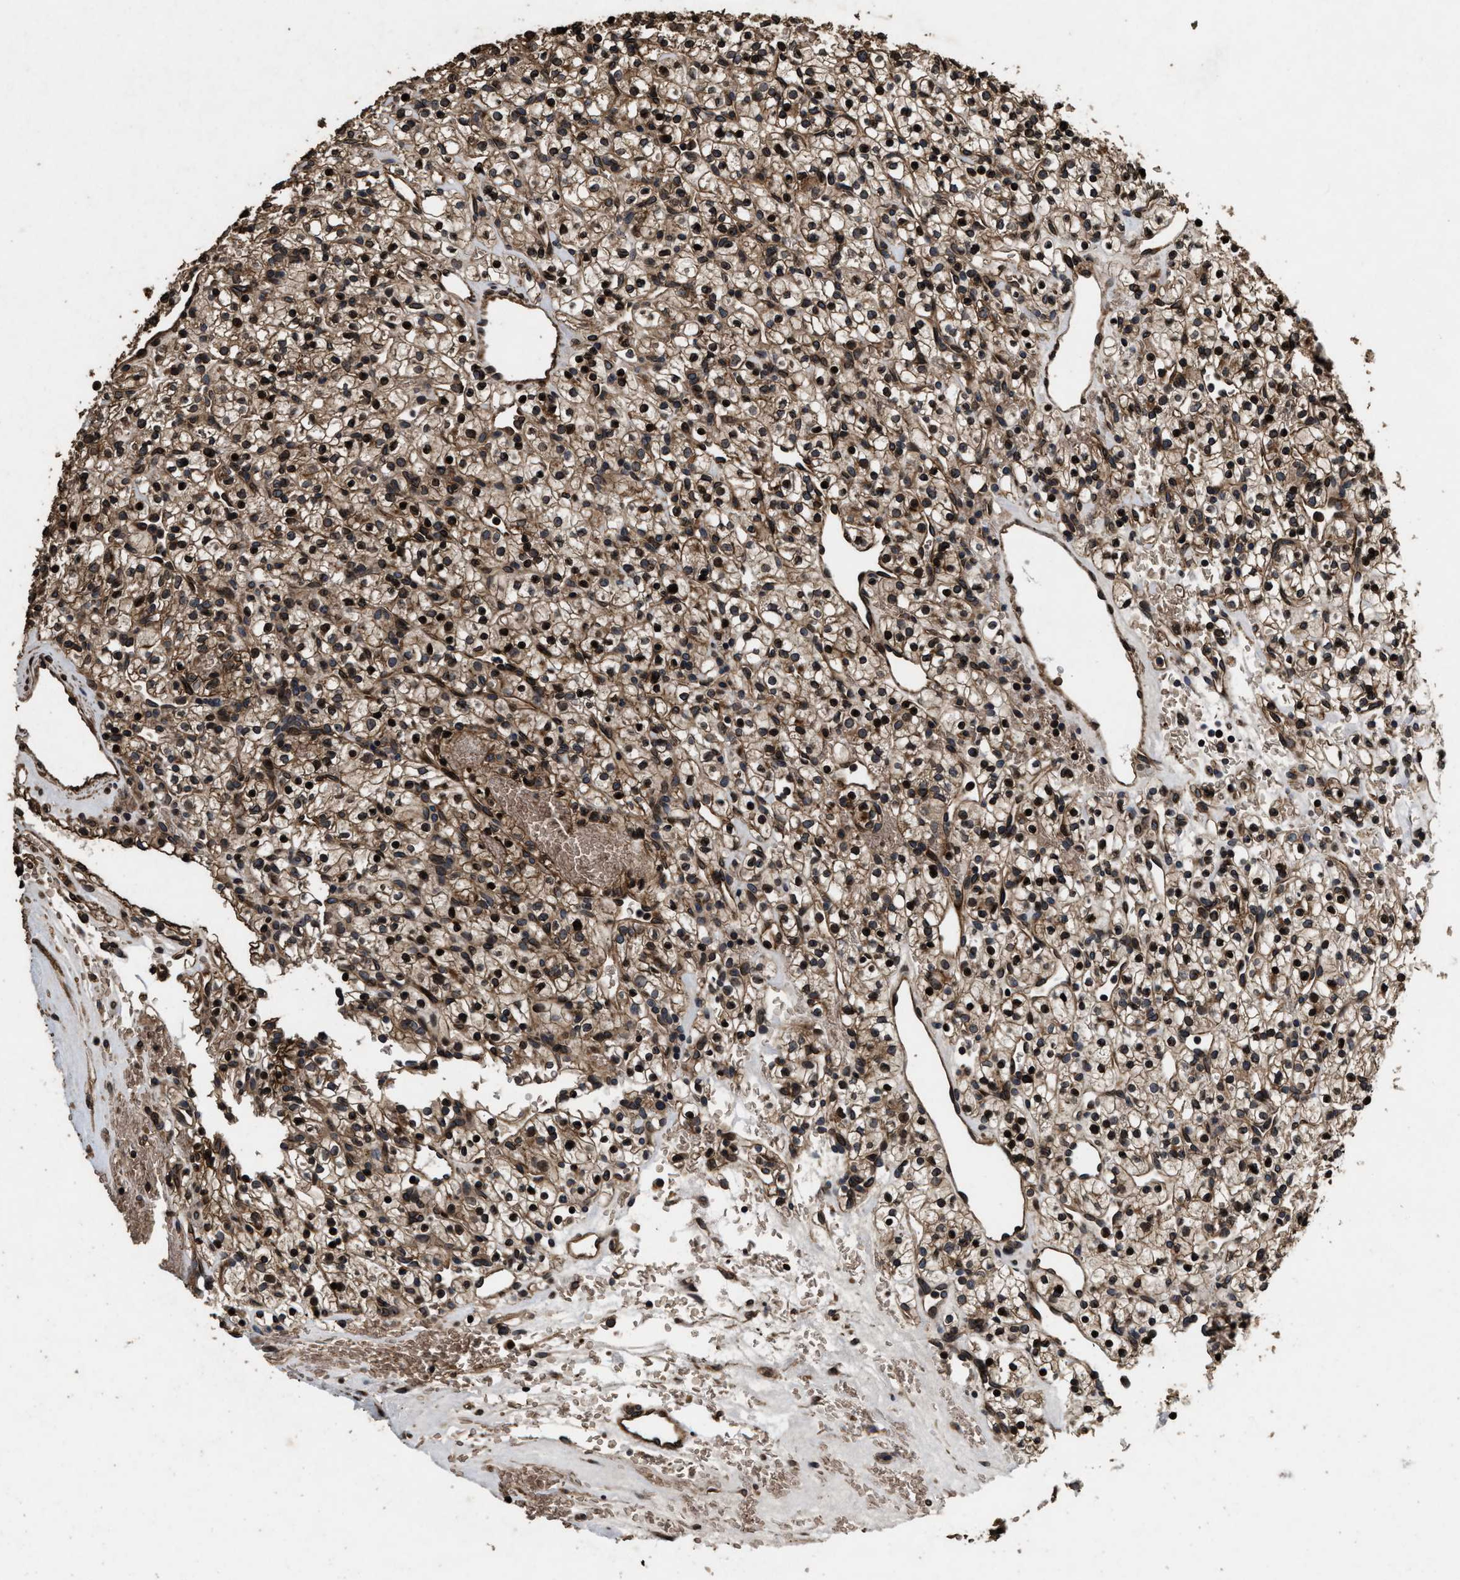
{"staining": {"intensity": "moderate", "quantity": ">75%", "location": "cytoplasmic/membranous,nuclear"}, "tissue": "renal cancer", "cell_type": "Tumor cells", "image_type": "cancer", "snomed": [{"axis": "morphology", "description": "Adenocarcinoma, NOS"}, {"axis": "topography", "description": "Kidney"}], "caption": "Immunohistochemistry staining of renal cancer (adenocarcinoma), which demonstrates medium levels of moderate cytoplasmic/membranous and nuclear staining in about >75% of tumor cells indicating moderate cytoplasmic/membranous and nuclear protein expression. The staining was performed using DAB (brown) for protein detection and nuclei were counterstained in hematoxylin (blue).", "gene": "ACCS", "patient": {"sex": "female", "age": 57}}